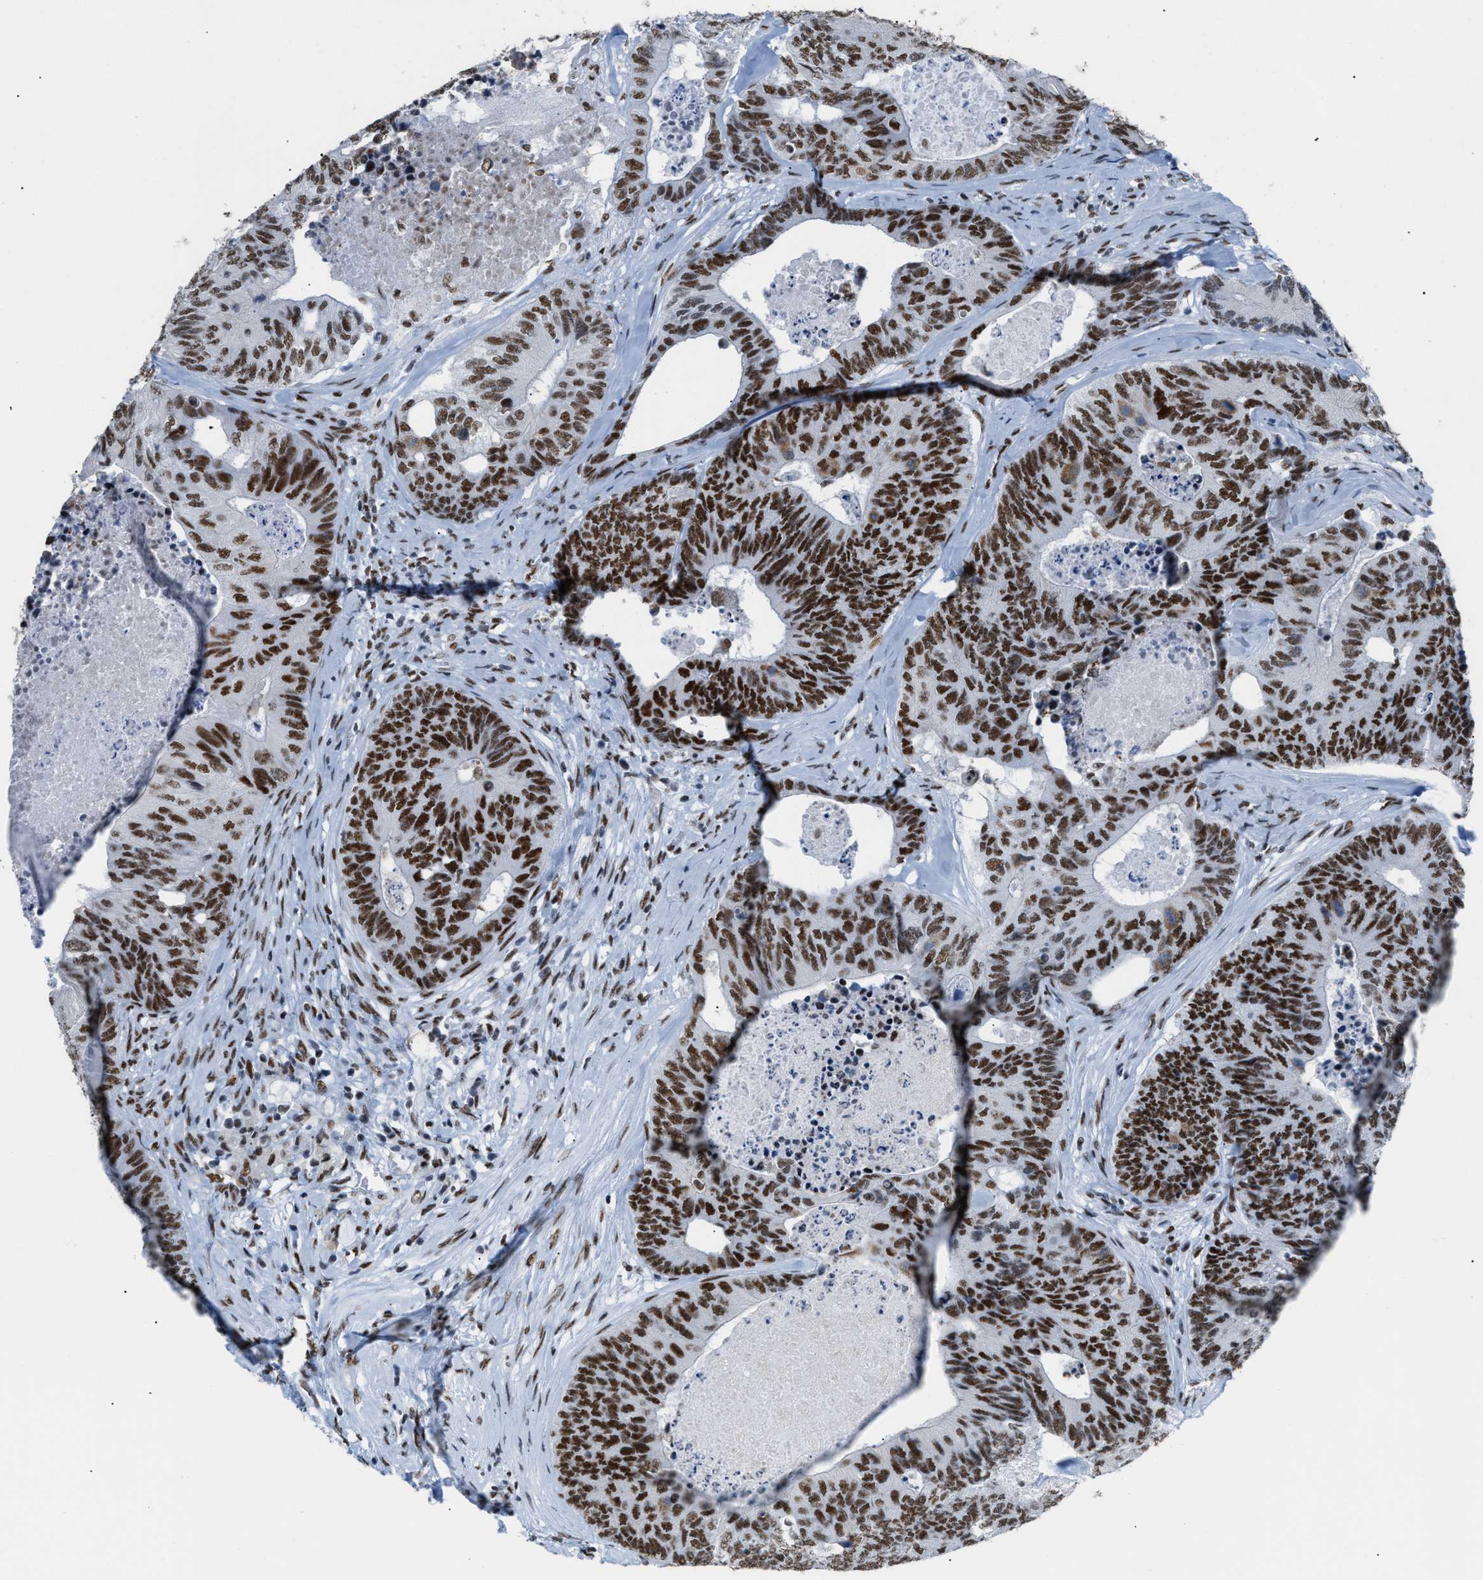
{"staining": {"intensity": "strong", "quantity": ">75%", "location": "nuclear"}, "tissue": "colorectal cancer", "cell_type": "Tumor cells", "image_type": "cancer", "snomed": [{"axis": "morphology", "description": "Adenocarcinoma, NOS"}, {"axis": "topography", "description": "Colon"}], "caption": "Immunohistochemical staining of human adenocarcinoma (colorectal) shows high levels of strong nuclear protein staining in about >75% of tumor cells. The staining was performed using DAB to visualize the protein expression in brown, while the nuclei were stained in blue with hematoxylin (Magnification: 20x).", "gene": "CCAR2", "patient": {"sex": "female", "age": 67}}